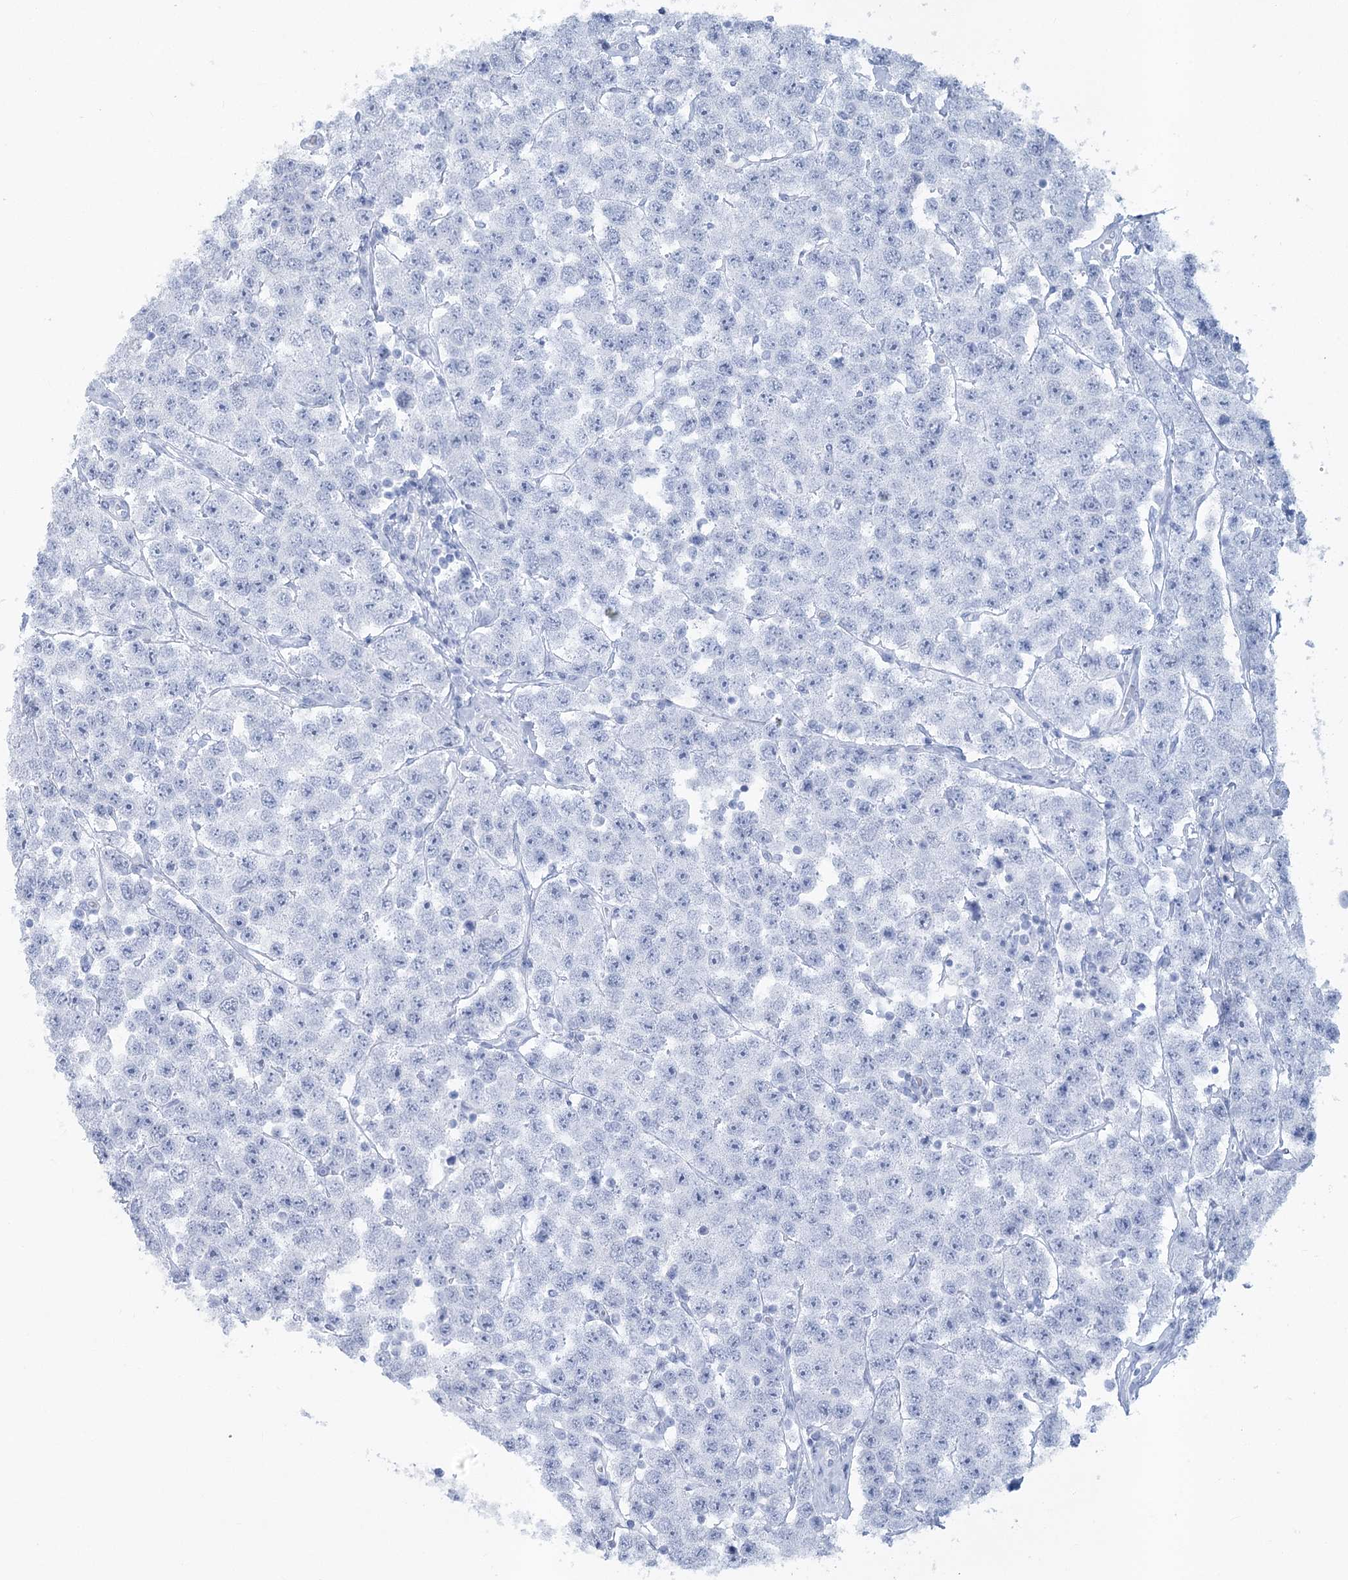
{"staining": {"intensity": "negative", "quantity": "none", "location": "none"}, "tissue": "testis cancer", "cell_type": "Tumor cells", "image_type": "cancer", "snomed": [{"axis": "morphology", "description": "Seminoma, NOS"}, {"axis": "topography", "description": "Testis"}], "caption": "This micrograph is of testis cancer stained with IHC to label a protein in brown with the nuclei are counter-stained blue. There is no staining in tumor cells. The staining is performed using DAB brown chromogen with nuclei counter-stained in using hematoxylin.", "gene": "ABITRAM", "patient": {"sex": "male", "age": 28}}